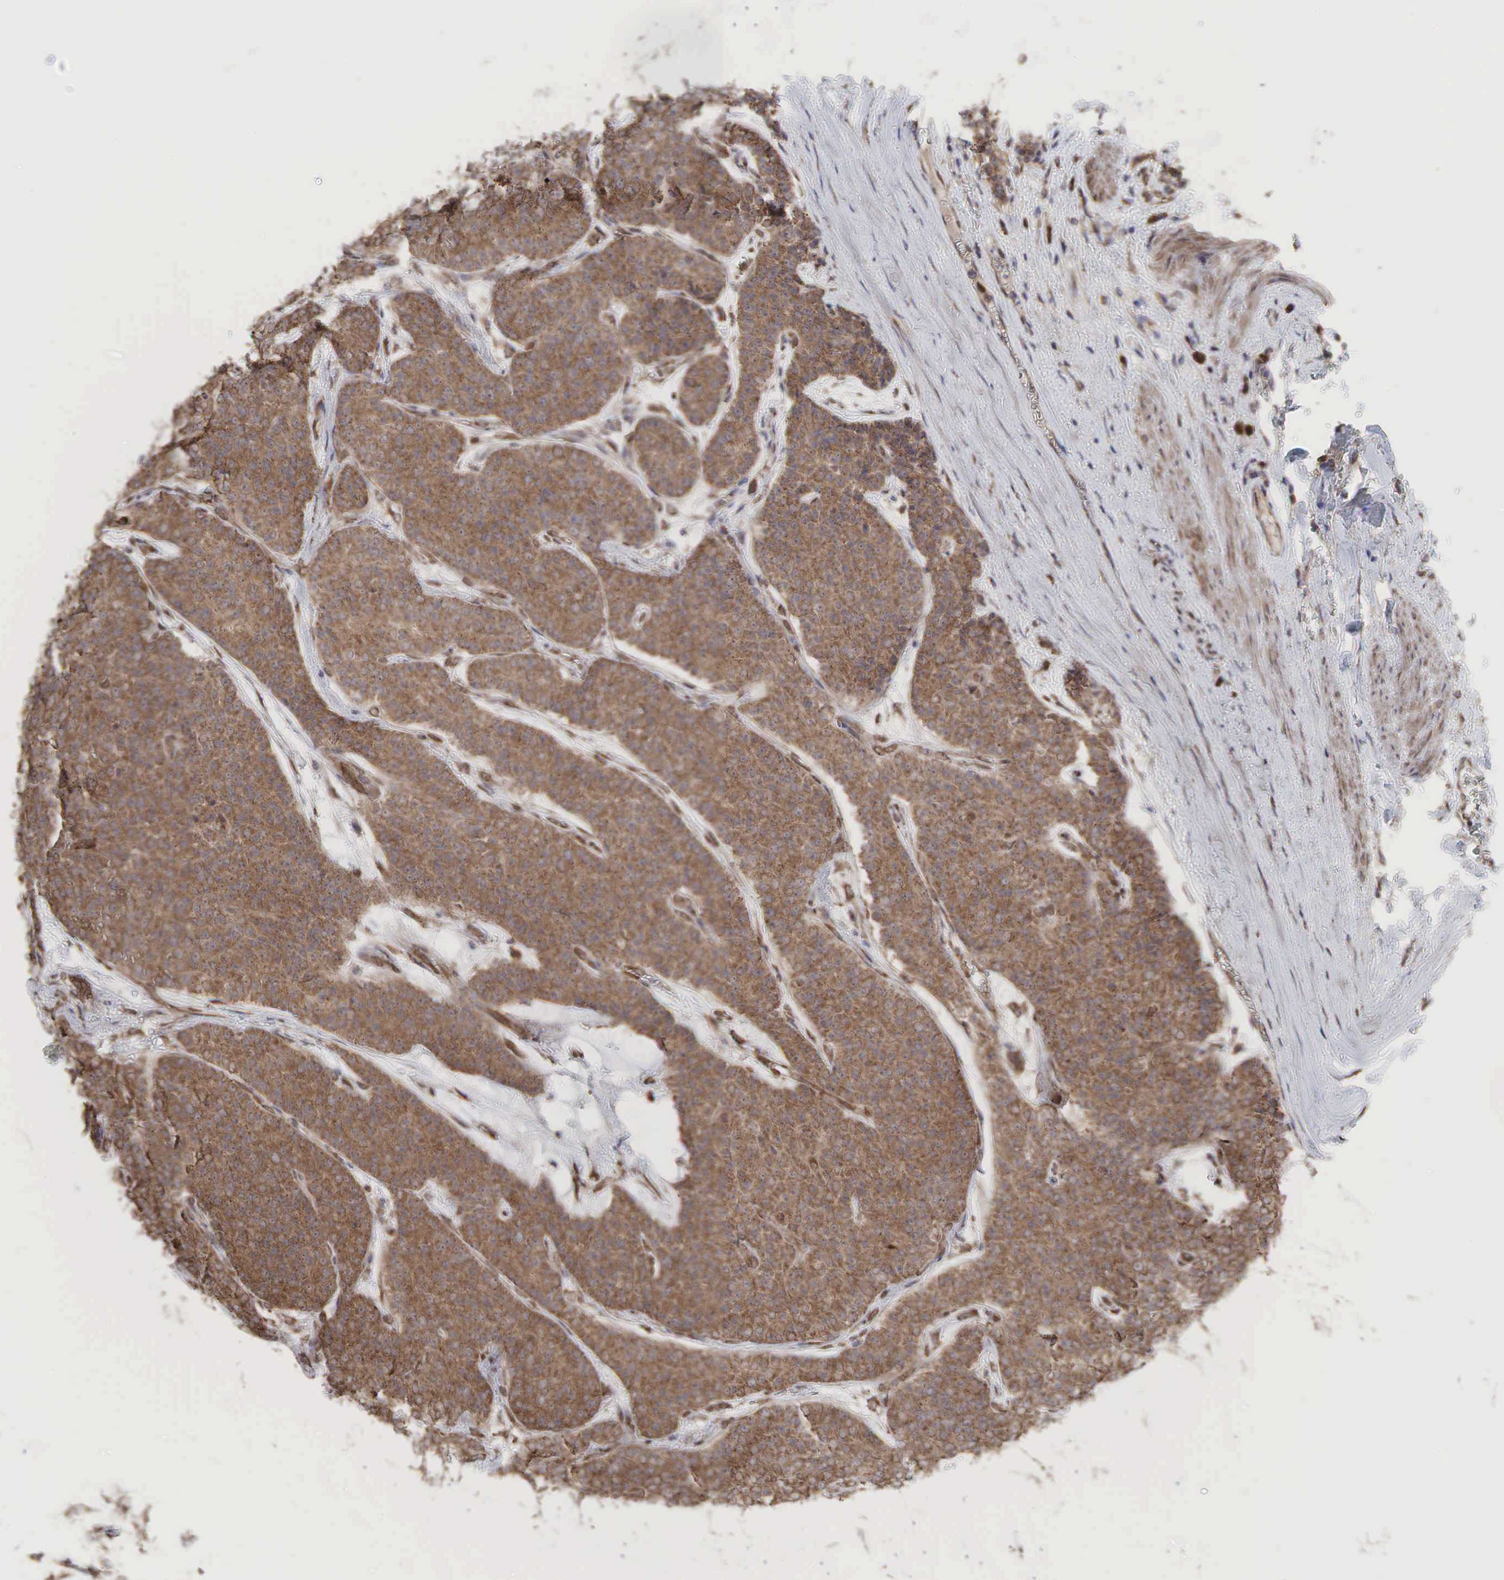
{"staining": {"intensity": "moderate", "quantity": ">75%", "location": "cytoplasmic/membranous"}, "tissue": "carcinoid", "cell_type": "Tumor cells", "image_type": "cancer", "snomed": [{"axis": "morphology", "description": "Carcinoid, malignant, NOS"}, {"axis": "topography", "description": "Stomach"}], "caption": "A brown stain shows moderate cytoplasmic/membranous staining of a protein in human carcinoid tumor cells.", "gene": "PABPC5", "patient": {"sex": "female", "age": 76}}